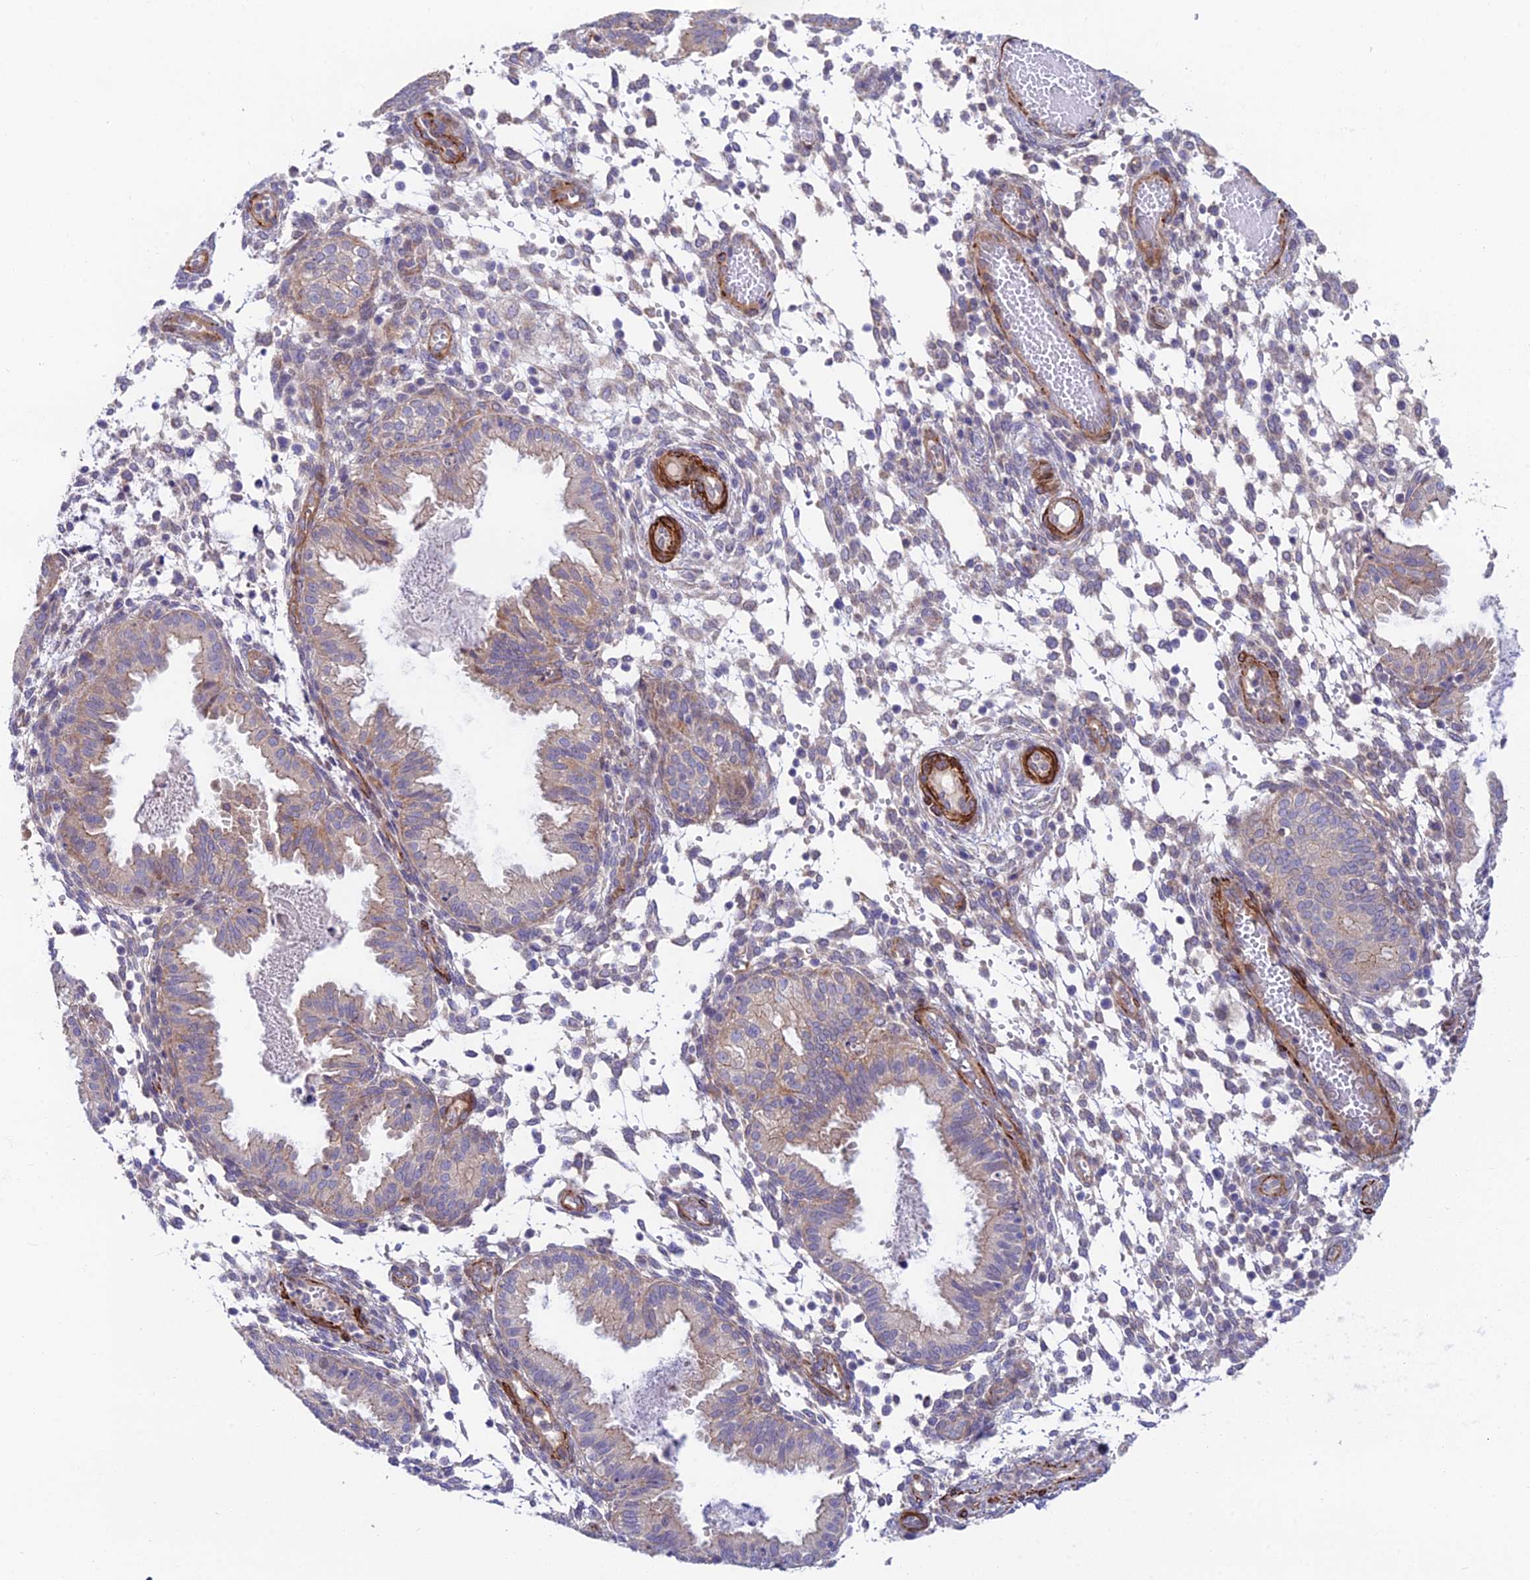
{"staining": {"intensity": "weak", "quantity": "<25%", "location": "cytoplasmic/membranous"}, "tissue": "endometrium", "cell_type": "Cells in endometrial stroma", "image_type": "normal", "snomed": [{"axis": "morphology", "description": "Normal tissue, NOS"}, {"axis": "topography", "description": "Endometrium"}], "caption": "An image of endometrium stained for a protein shows no brown staining in cells in endometrial stroma.", "gene": "ANKRD50", "patient": {"sex": "female", "age": 33}}